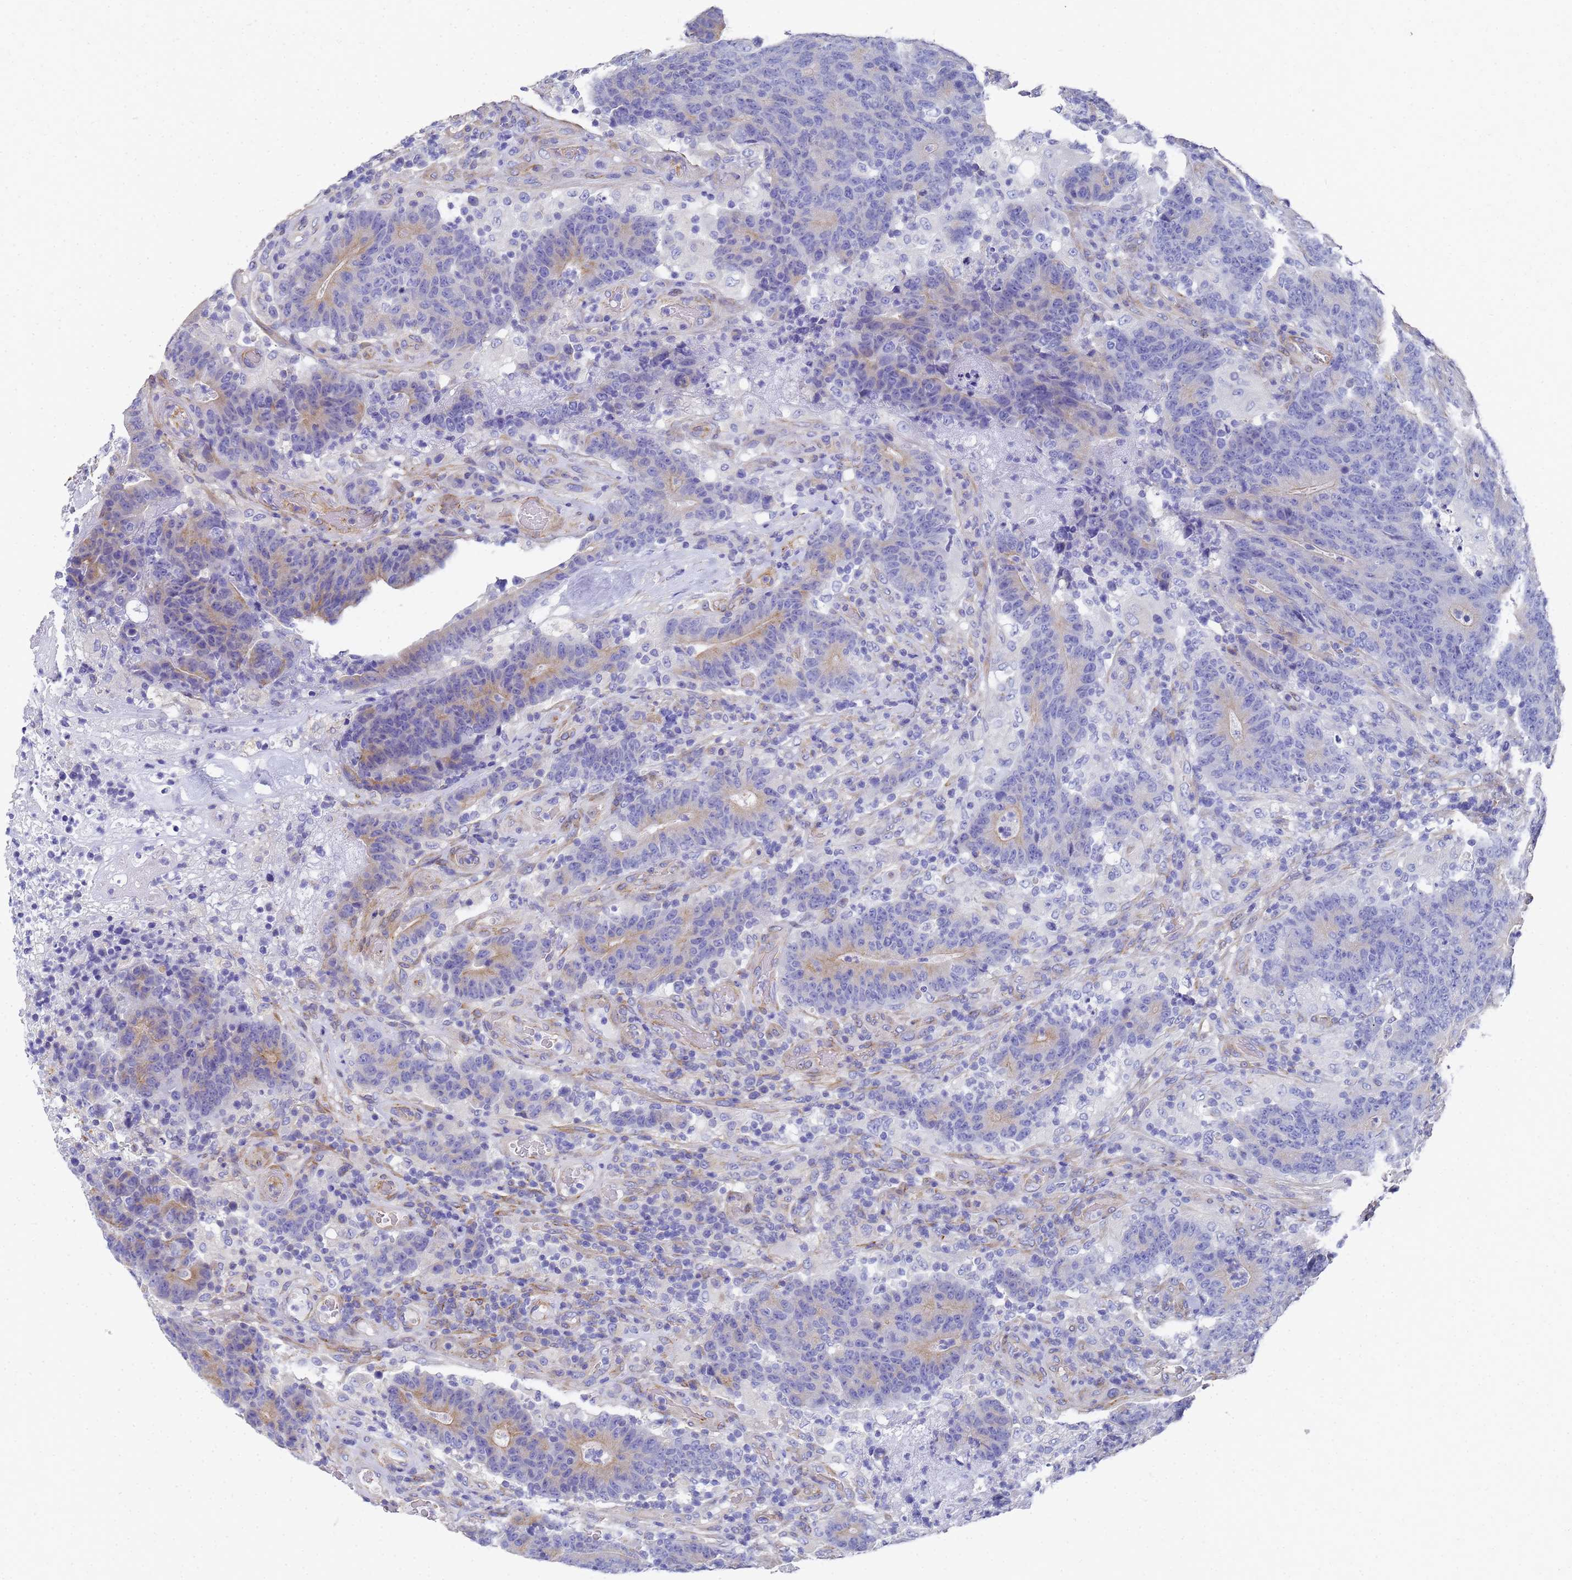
{"staining": {"intensity": "weak", "quantity": "<25%", "location": "cytoplasmic/membranous"}, "tissue": "colorectal cancer", "cell_type": "Tumor cells", "image_type": "cancer", "snomed": [{"axis": "morphology", "description": "Normal tissue, NOS"}, {"axis": "morphology", "description": "Adenocarcinoma, NOS"}, {"axis": "topography", "description": "Colon"}], "caption": "Adenocarcinoma (colorectal) stained for a protein using IHC exhibits no positivity tumor cells.", "gene": "TUBB1", "patient": {"sex": "female", "age": 75}}